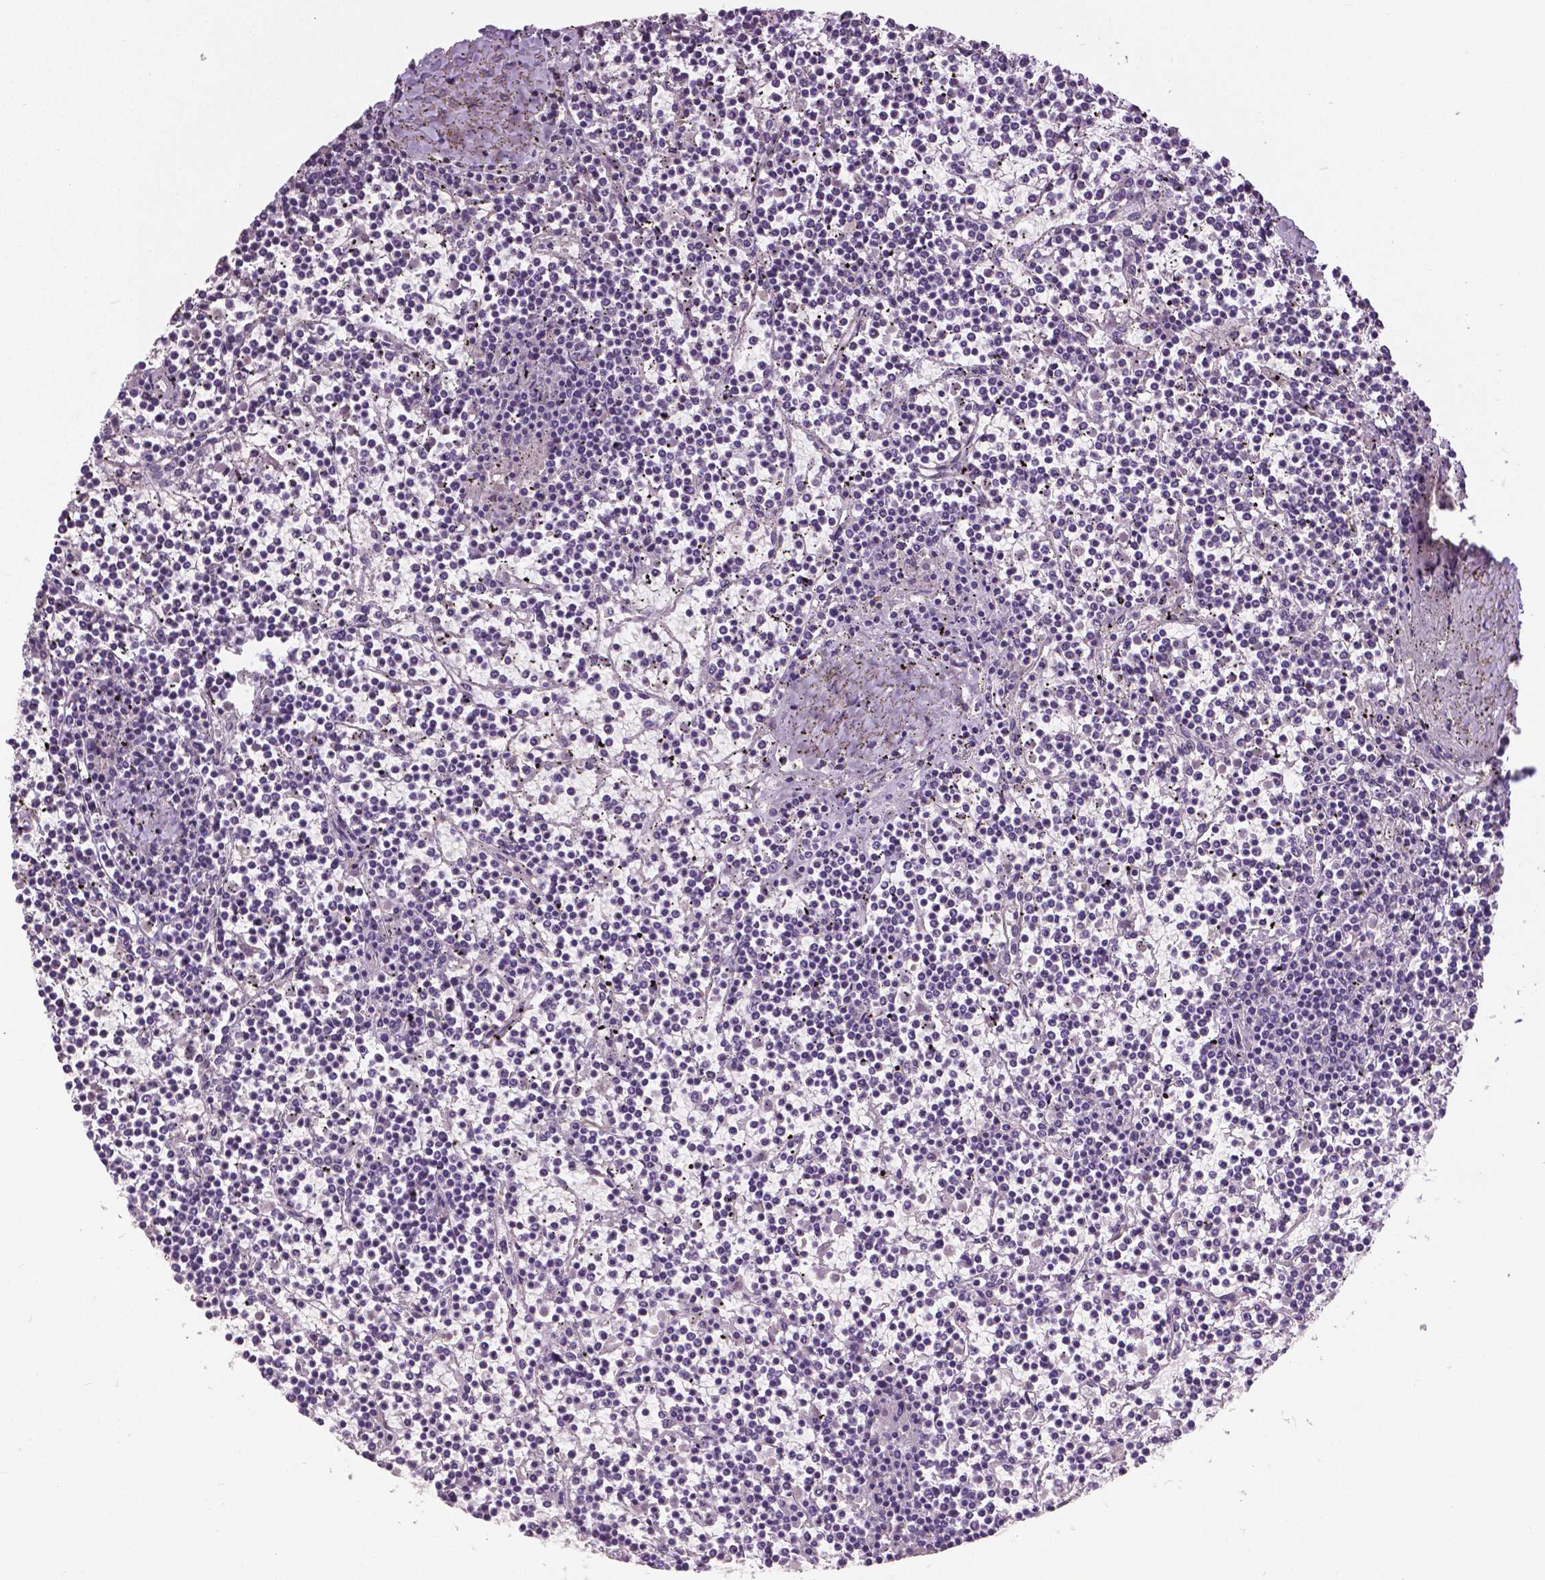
{"staining": {"intensity": "negative", "quantity": "none", "location": "none"}, "tissue": "lymphoma", "cell_type": "Tumor cells", "image_type": "cancer", "snomed": [{"axis": "morphology", "description": "Malignant lymphoma, non-Hodgkin's type, Low grade"}, {"axis": "topography", "description": "Spleen"}], "caption": "Immunohistochemistry (IHC) photomicrograph of lymphoma stained for a protein (brown), which reveals no staining in tumor cells.", "gene": "FOXA1", "patient": {"sex": "female", "age": 19}}